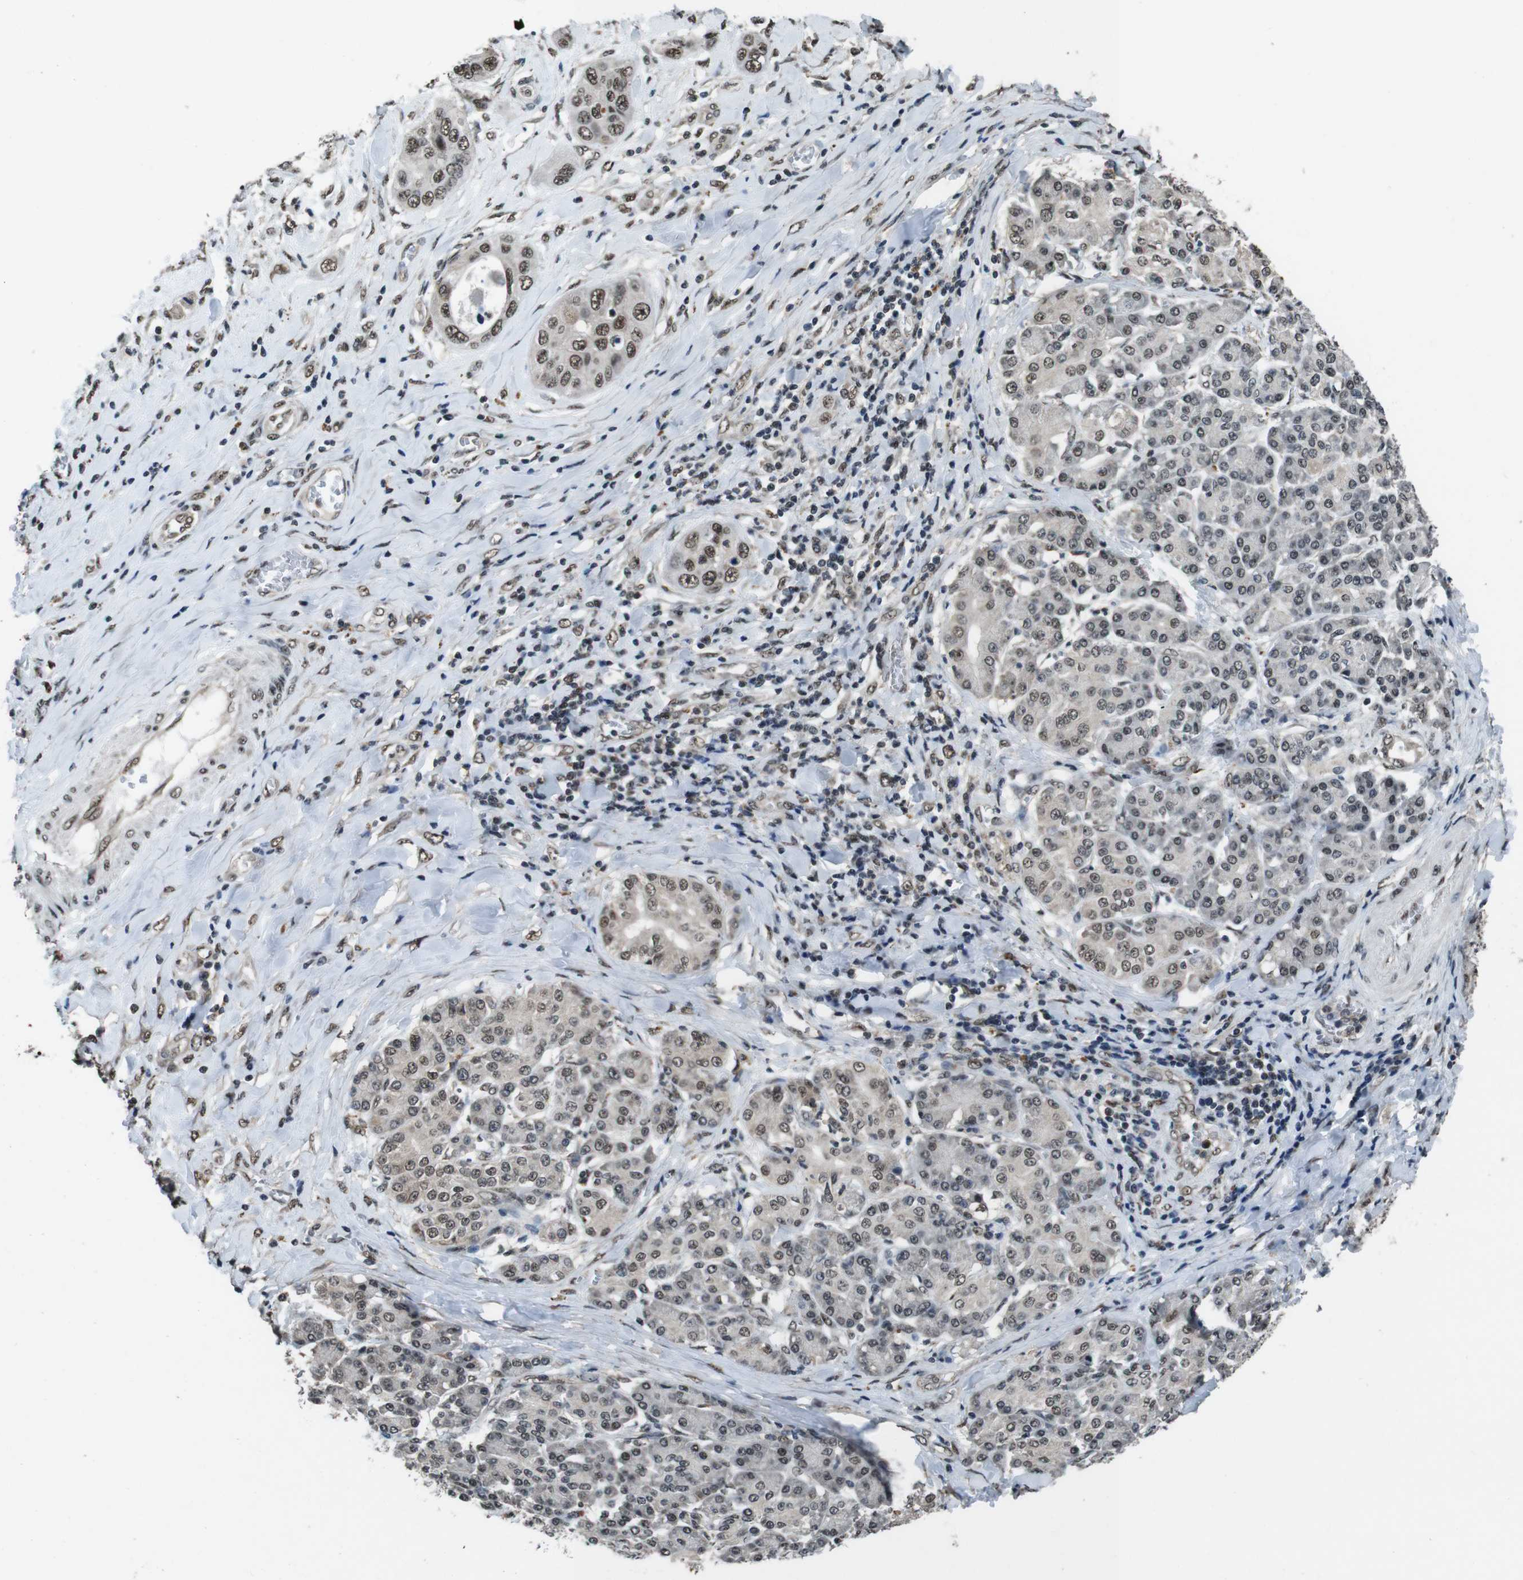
{"staining": {"intensity": "moderate", "quantity": ">75%", "location": "nuclear"}, "tissue": "pancreatic cancer", "cell_type": "Tumor cells", "image_type": "cancer", "snomed": [{"axis": "morphology", "description": "Adenocarcinoma, NOS"}, {"axis": "topography", "description": "Pancreas"}], "caption": "An image showing moderate nuclear positivity in approximately >75% of tumor cells in pancreatic adenocarcinoma, as visualized by brown immunohistochemical staining.", "gene": "NR4A2", "patient": {"sex": "female", "age": 70}}